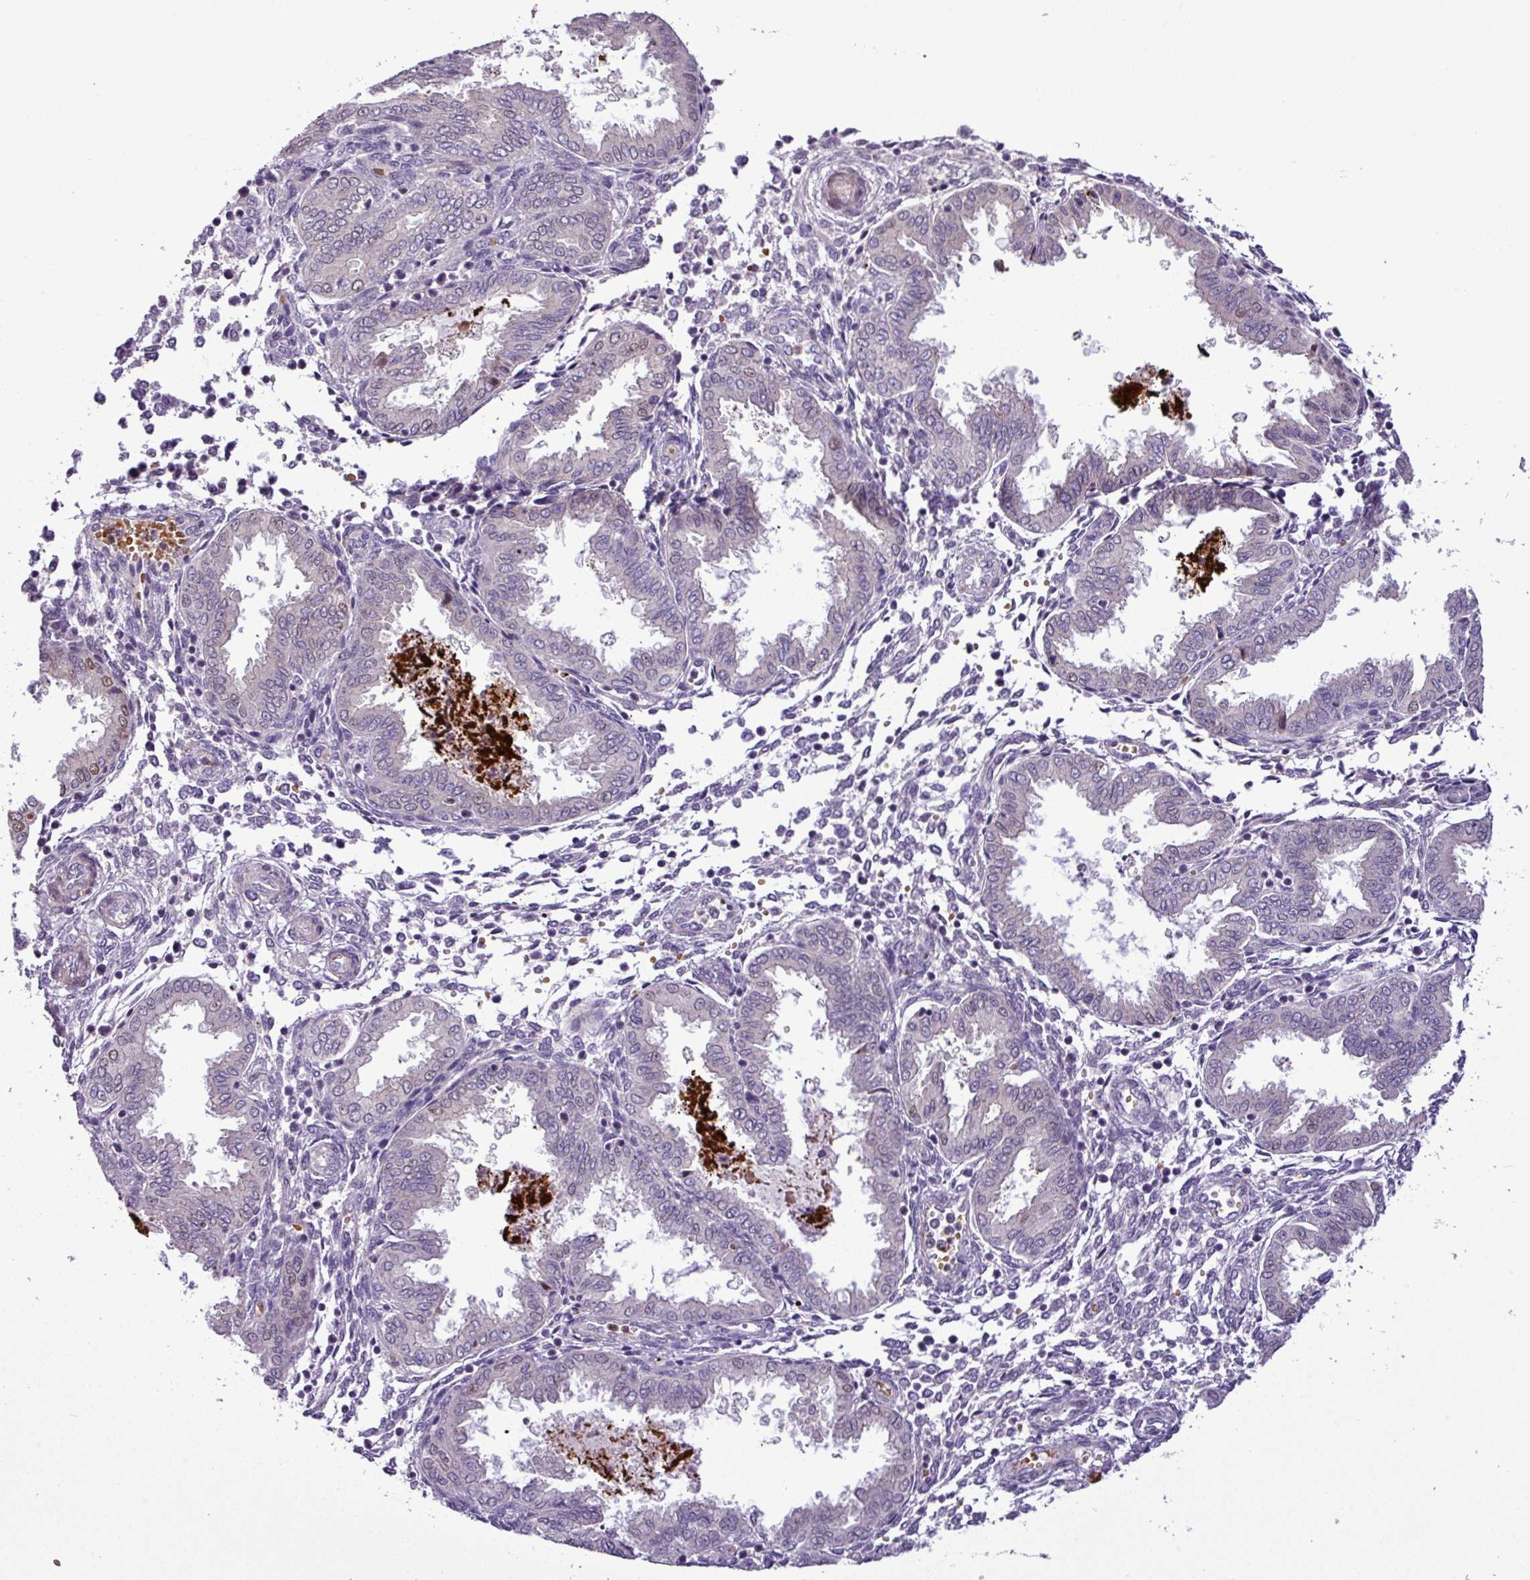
{"staining": {"intensity": "negative", "quantity": "none", "location": "none"}, "tissue": "endometrium", "cell_type": "Cells in endometrial stroma", "image_type": "normal", "snomed": [{"axis": "morphology", "description": "Normal tissue, NOS"}, {"axis": "topography", "description": "Endometrium"}], "caption": "A high-resolution histopathology image shows IHC staining of normal endometrium, which exhibits no significant expression in cells in endometrial stroma.", "gene": "NBEAL2", "patient": {"sex": "female", "age": 33}}